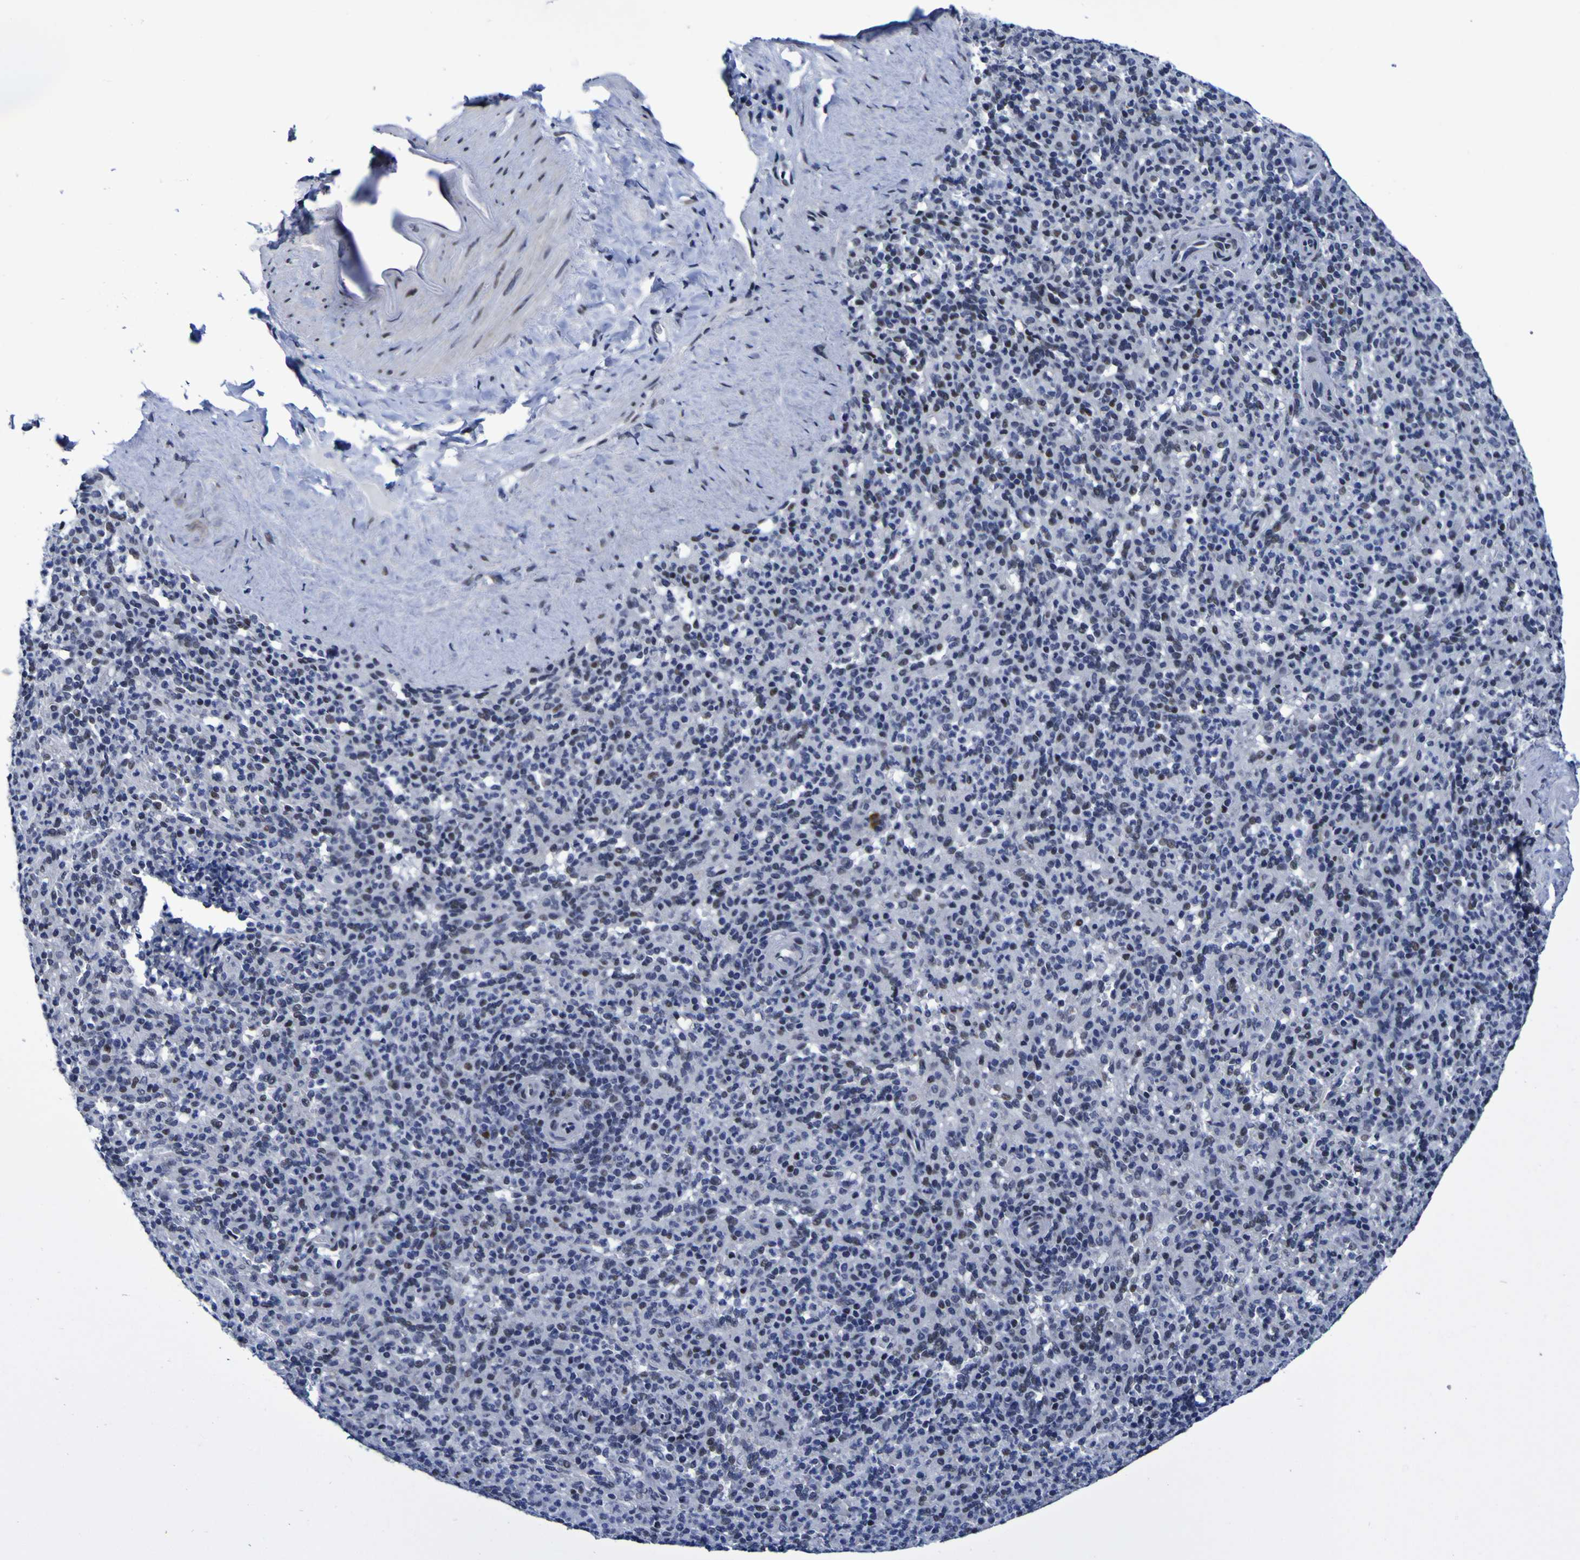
{"staining": {"intensity": "weak", "quantity": "25%-75%", "location": "nuclear"}, "tissue": "spleen", "cell_type": "Cells in red pulp", "image_type": "normal", "snomed": [{"axis": "morphology", "description": "Normal tissue, NOS"}, {"axis": "topography", "description": "Spleen"}], "caption": "Immunohistochemistry (IHC) micrograph of benign human spleen stained for a protein (brown), which demonstrates low levels of weak nuclear expression in about 25%-75% of cells in red pulp.", "gene": "MBD3", "patient": {"sex": "male", "age": 36}}